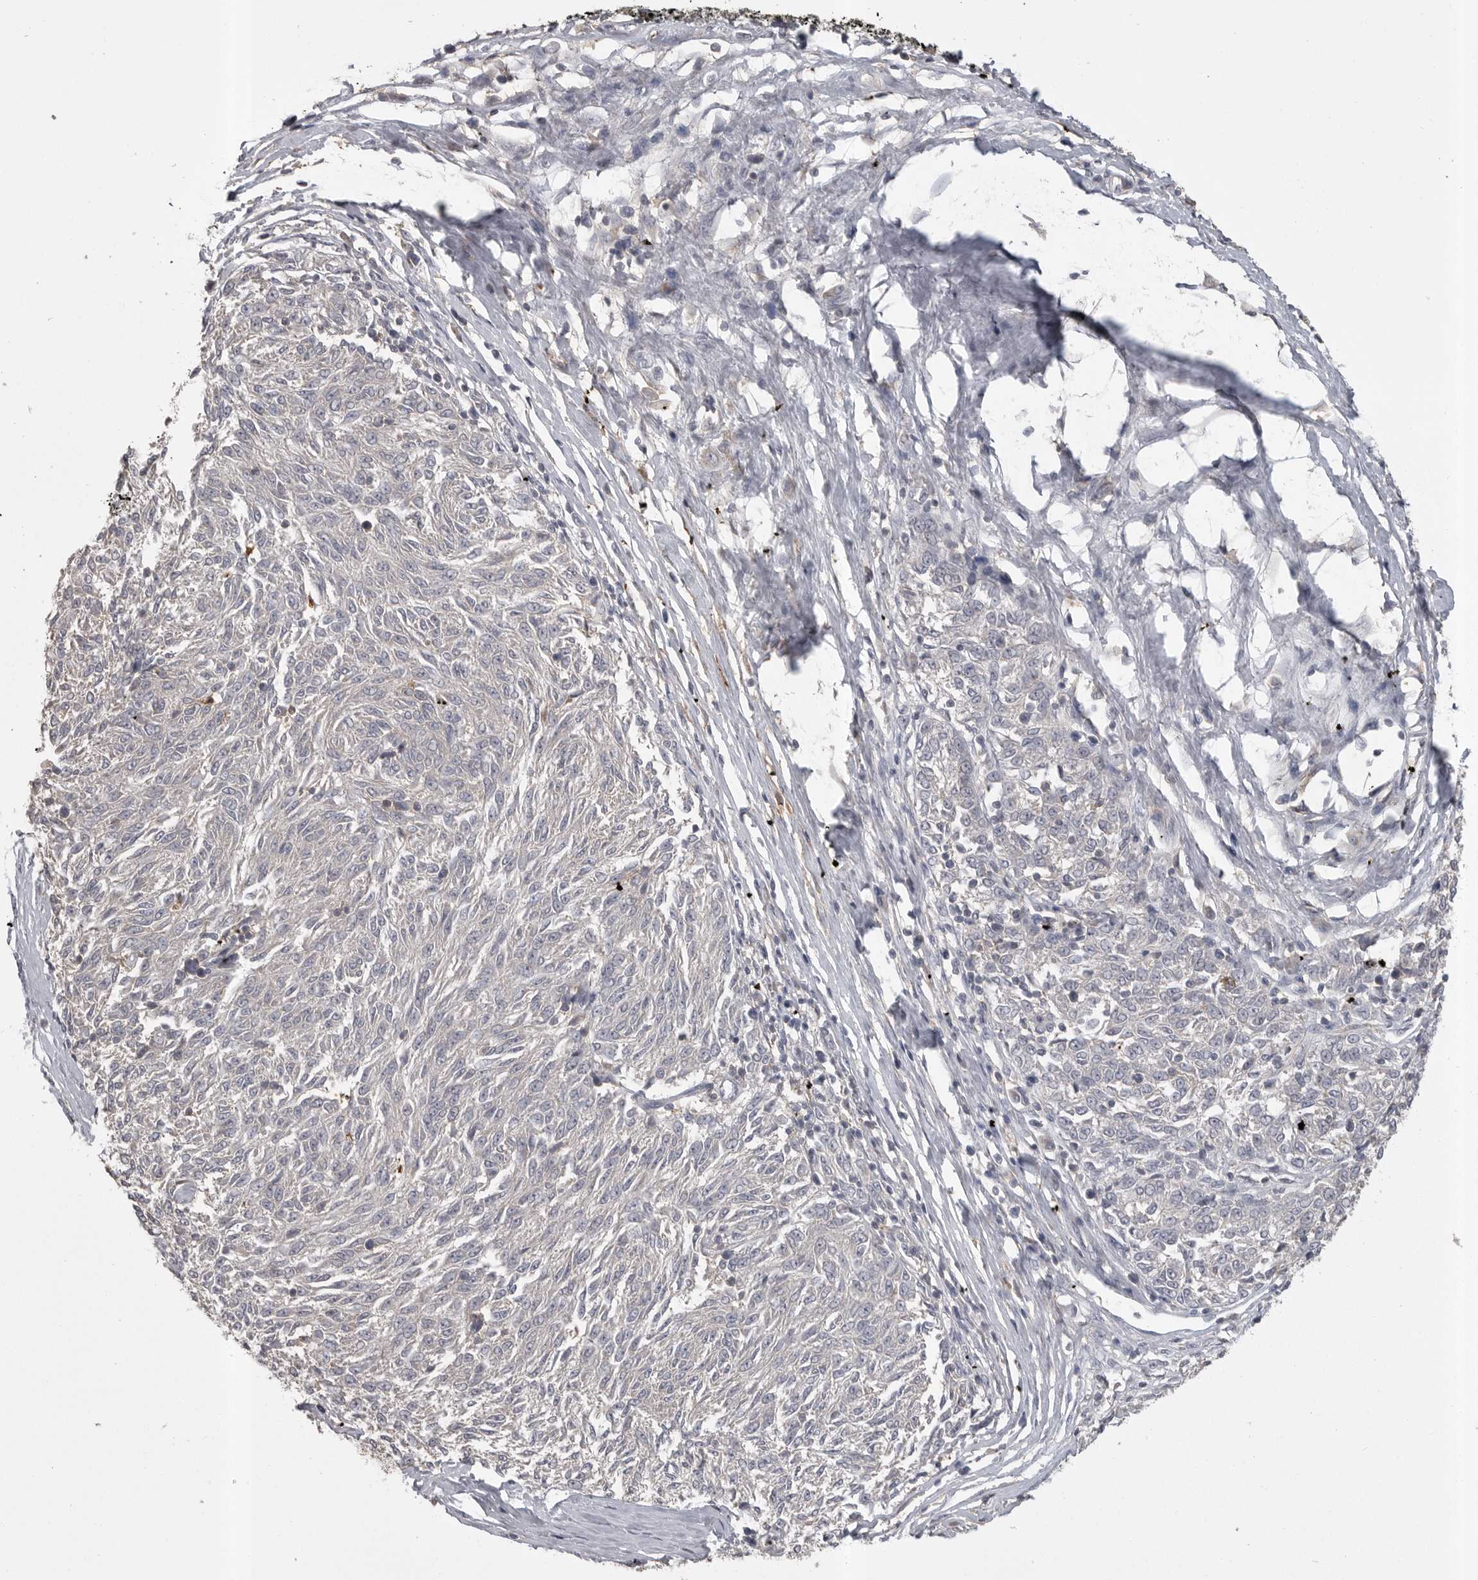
{"staining": {"intensity": "negative", "quantity": "none", "location": "none"}, "tissue": "melanoma", "cell_type": "Tumor cells", "image_type": "cancer", "snomed": [{"axis": "morphology", "description": "Malignant melanoma, NOS"}, {"axis": "topography", "description": "Skin"}], "caption": "High magnification brightfield microscopy of melanoma stained with DAB (brown) and counterstained with hematoxylin (blue): tumor cells show no significant positivity.", "gene": "CMTM6", "patient": {"sex": "female", "age": 72}}